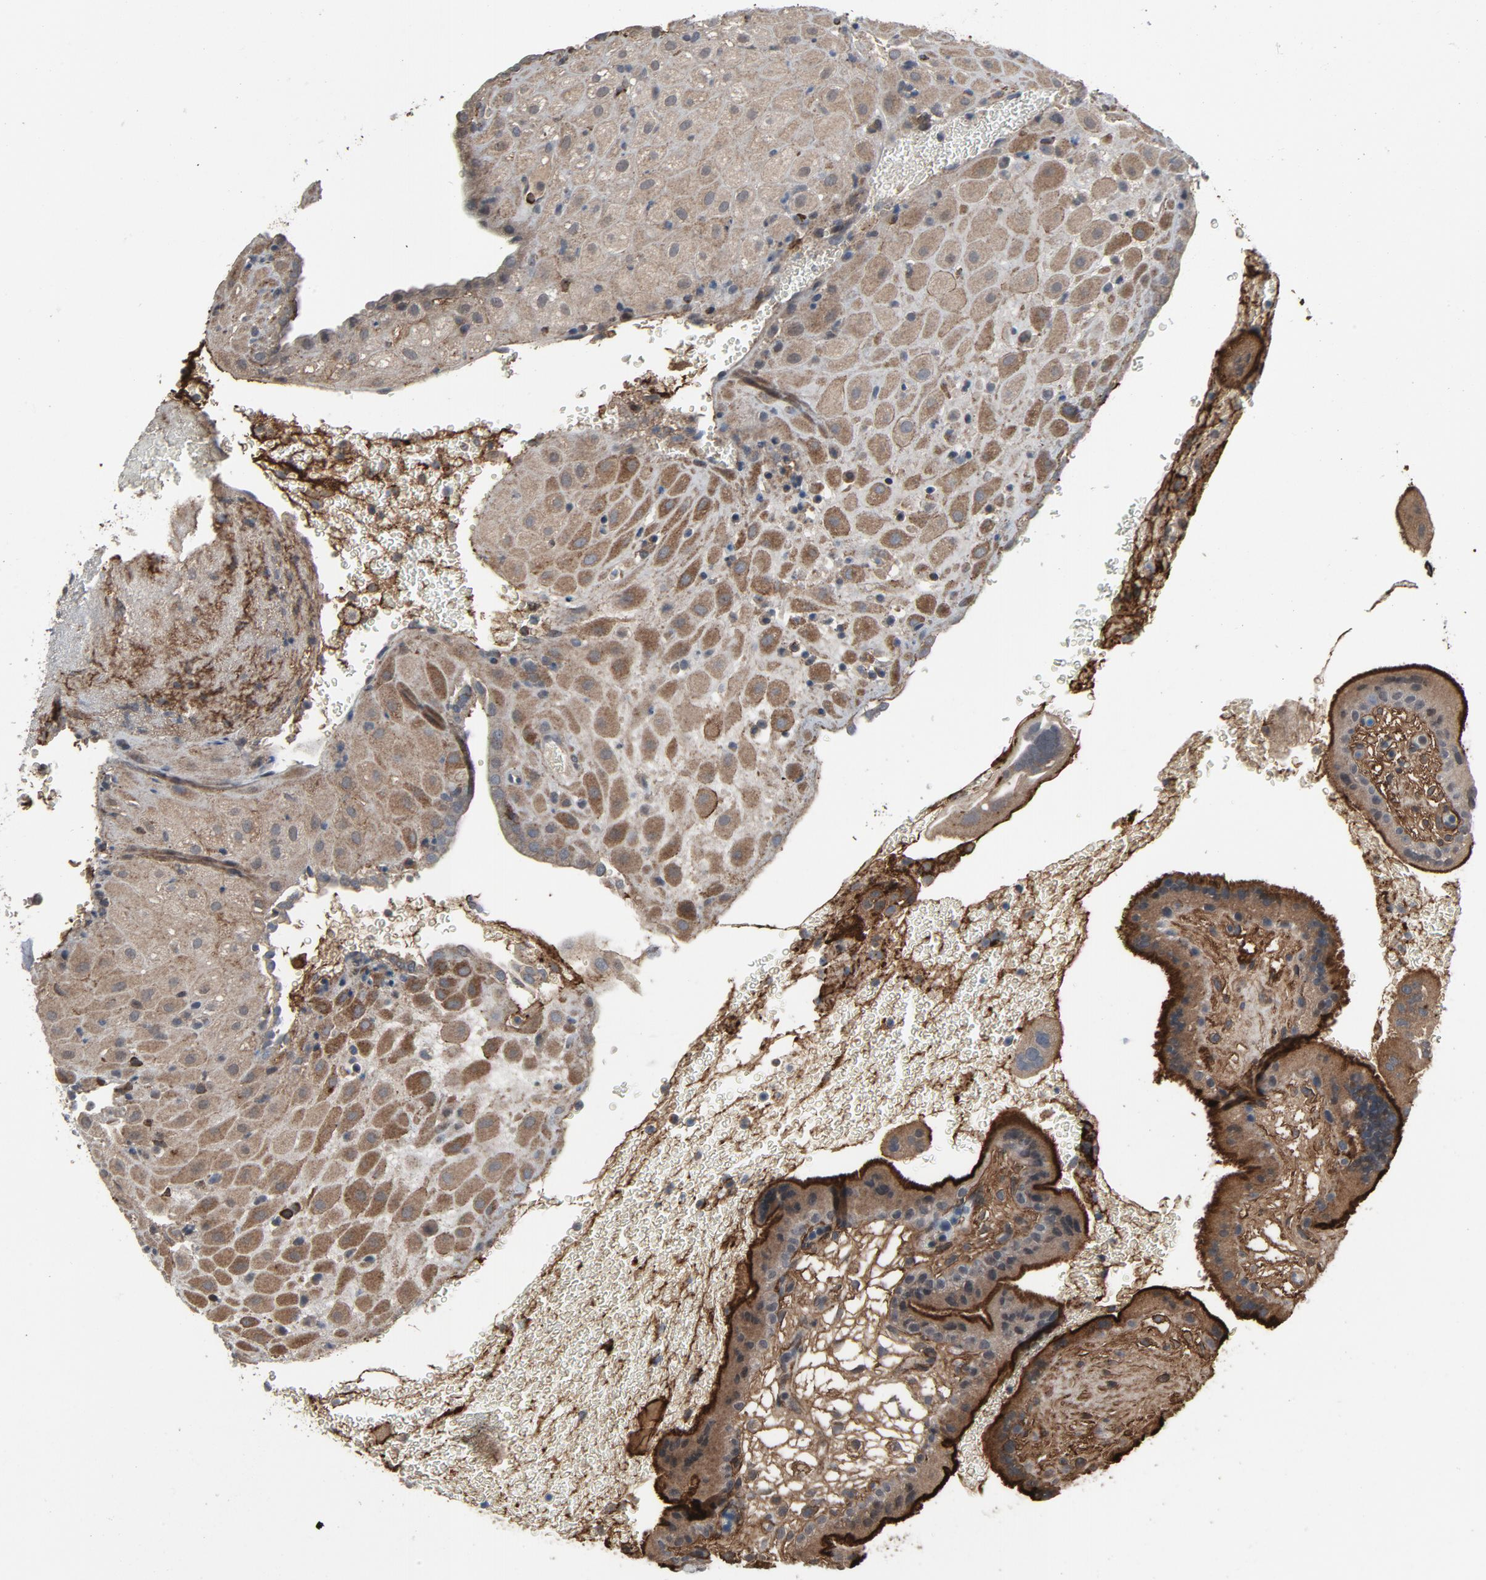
{"staining": {"intensity": "weak", "quantity": ">75%", "location": "cytoplasmic/membranous"}, "tissue": "placenta", "cell_type": "Decidual cells", "image_type": "normal", "snomed": [{"axis": "morphology", "description": "Normal tissue, NOS"}, {"axis": "topography", "description": "Placenta"}], "caption": "IHC histopathology image of unremarkable human placenta stained for a protein (brown), which shows low levels of weak cytoplasmic/membranous staining in about >75% of decidual cells.", "gene": "PDZD4", "patient": {"sex": "female", "age": 19}}